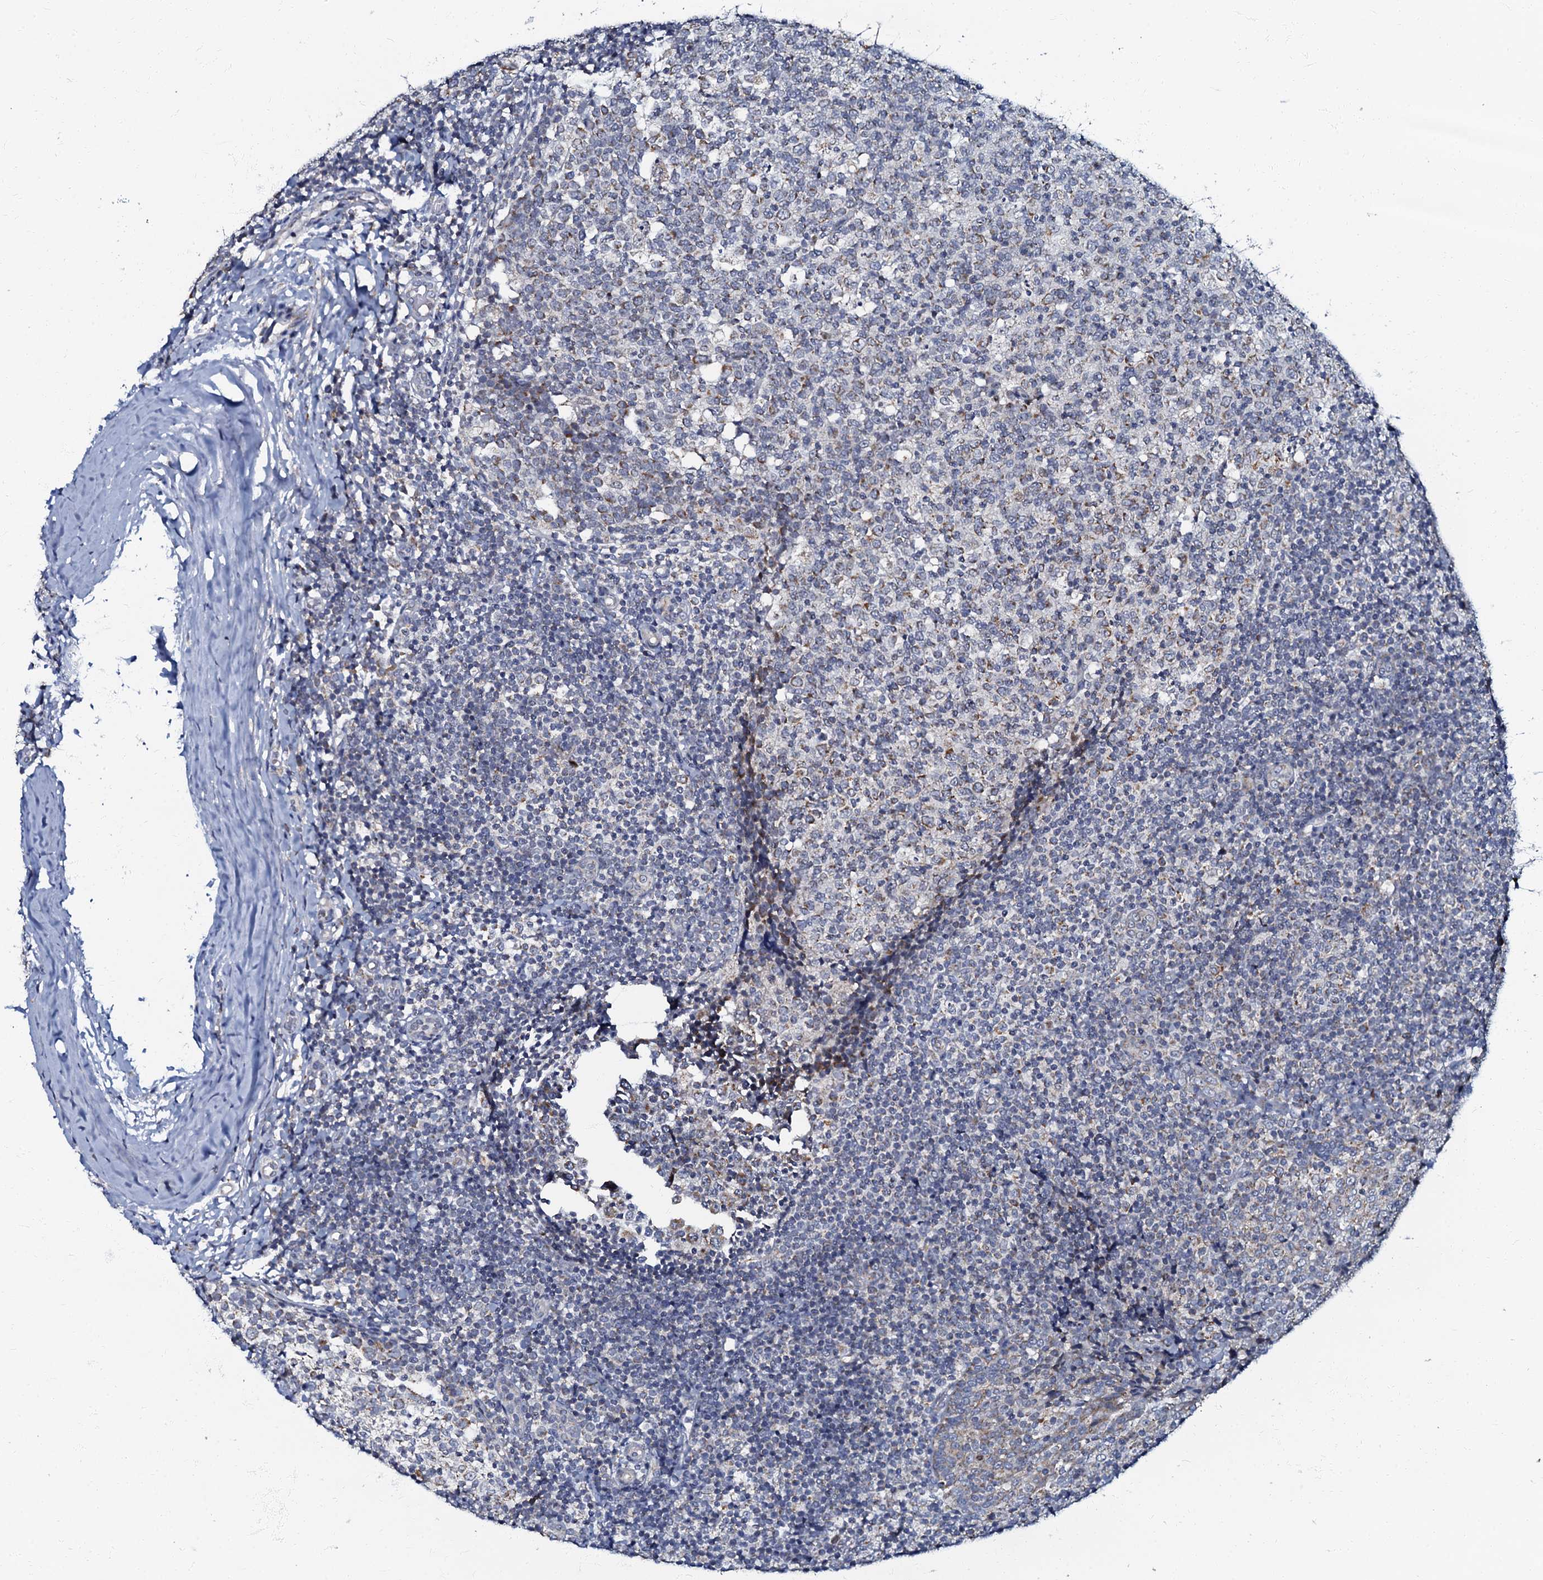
{"staining": {"intensity": "moderate", "quantity": "25%-75%", "location": "cytoplasmic/membranous"}, "tissue": "tonsil", "cell_type": "Germinal center cells", "image_type": "normal", "snomed": [{"axis": "morphology", "description": "Normal tissue, NOS"}, {"axis": "topography", "description": "Tonsil"}], "caption": "Germinal center cells reveal medium levels of moderate cytoplasmic/membranous expression in about 25%-75% of cells in unremarkable human tonsil. Nuclei are stained in blue.", "gene": "MRPL51", "patient": {"sex": "female", "age": 19}}